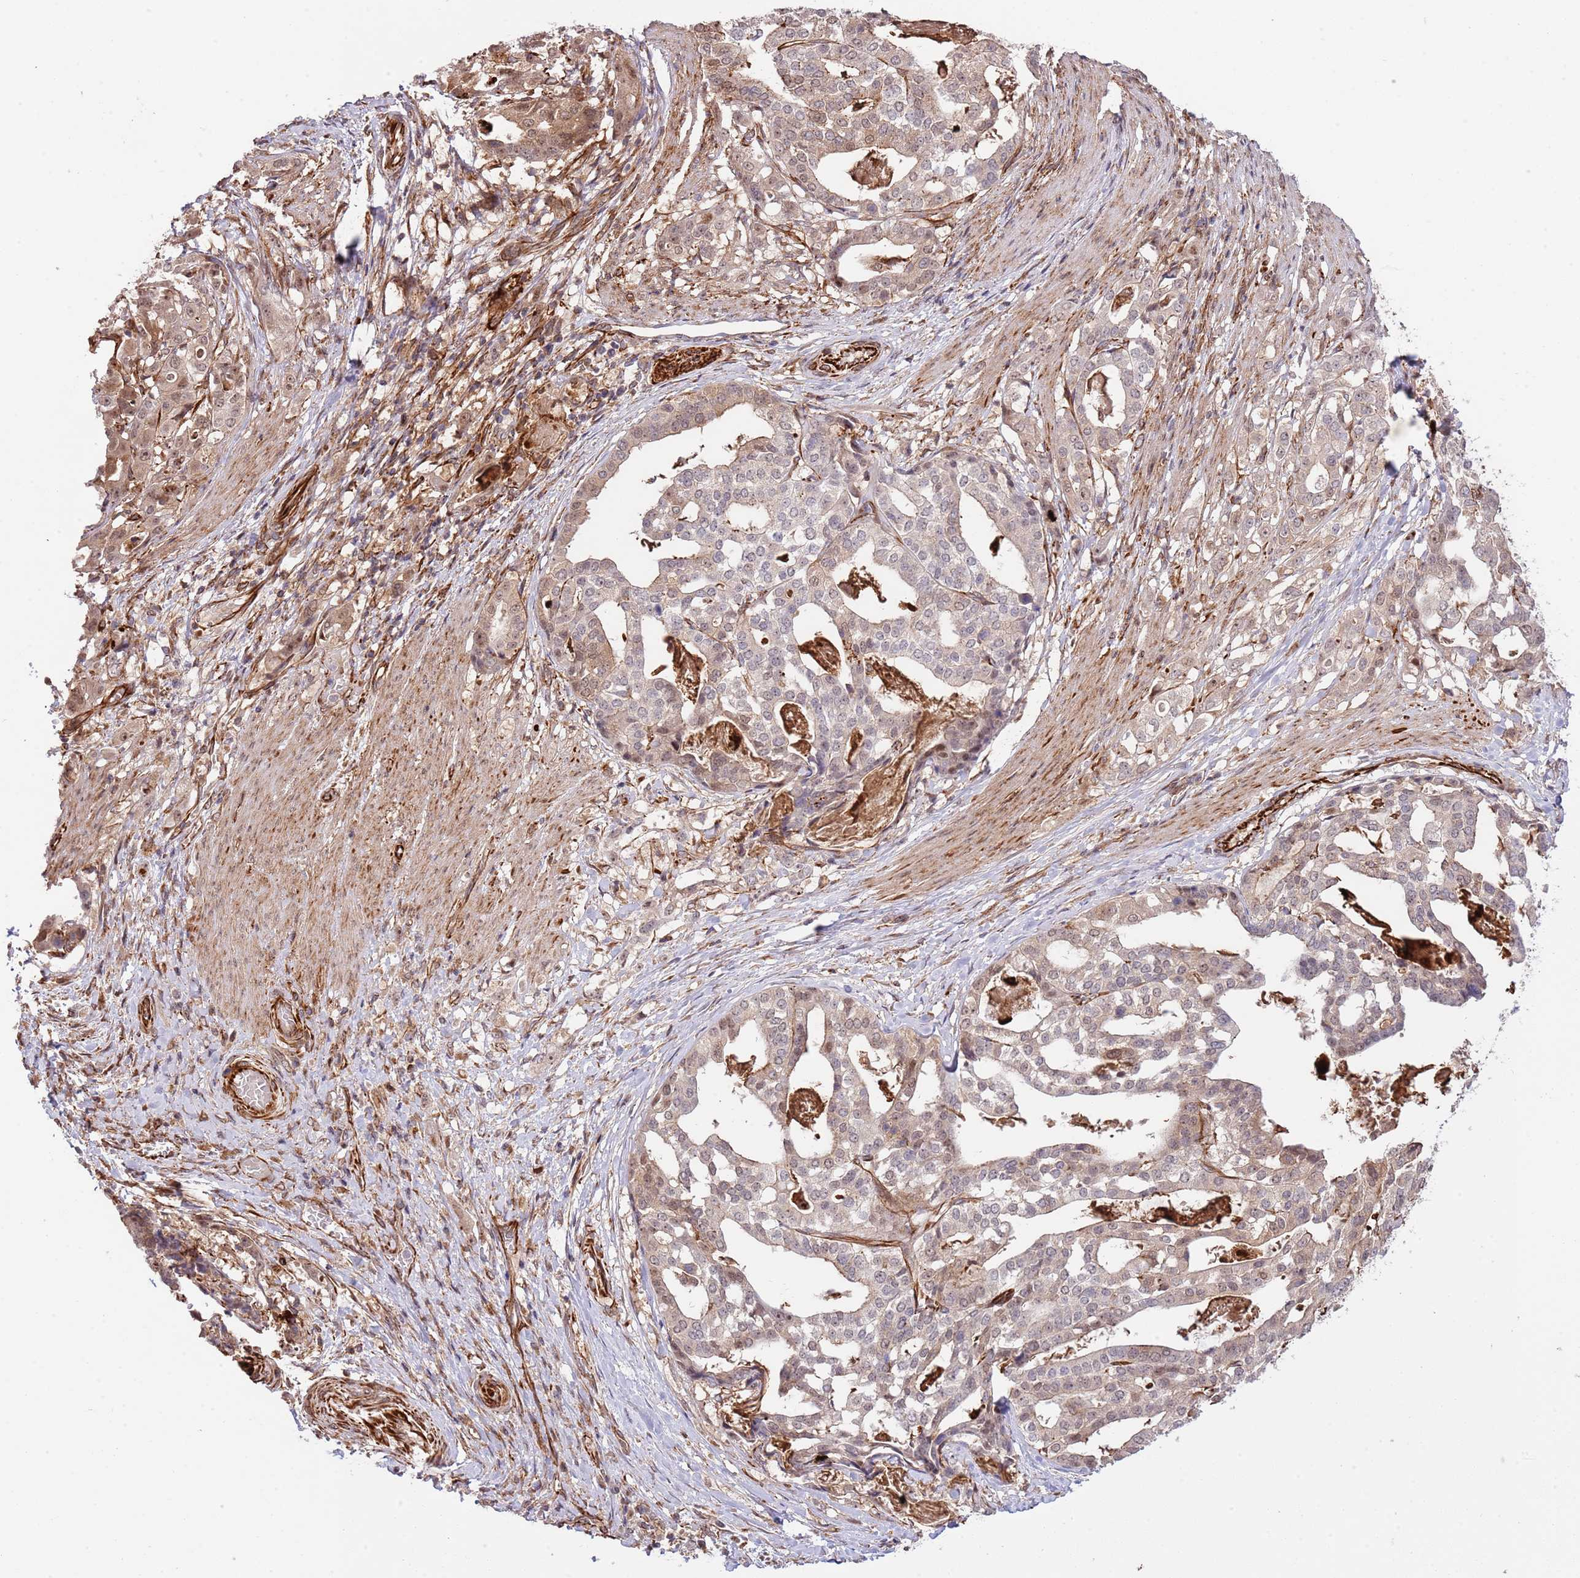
{"staining": {"intensity": "negative", "quantity": "none", "location": "none"}, "tissue": "stomach cancer", "cell_type": "Tumor cells", "image_type": "cancer", "snomed": [{"axis": "morphology", "description": "Adenocarcinoma, NOS"}, {"axis": "topography", "description": "Stomach"}], "caption": "An immunohistochemistry micrograph of adenocarcinoma (stomach) is shown. There is no staining in tumor cells of adenocarcinoma (stomach).", "gene": "NEK3", "patient": {"sex": "male", "age": 48}}